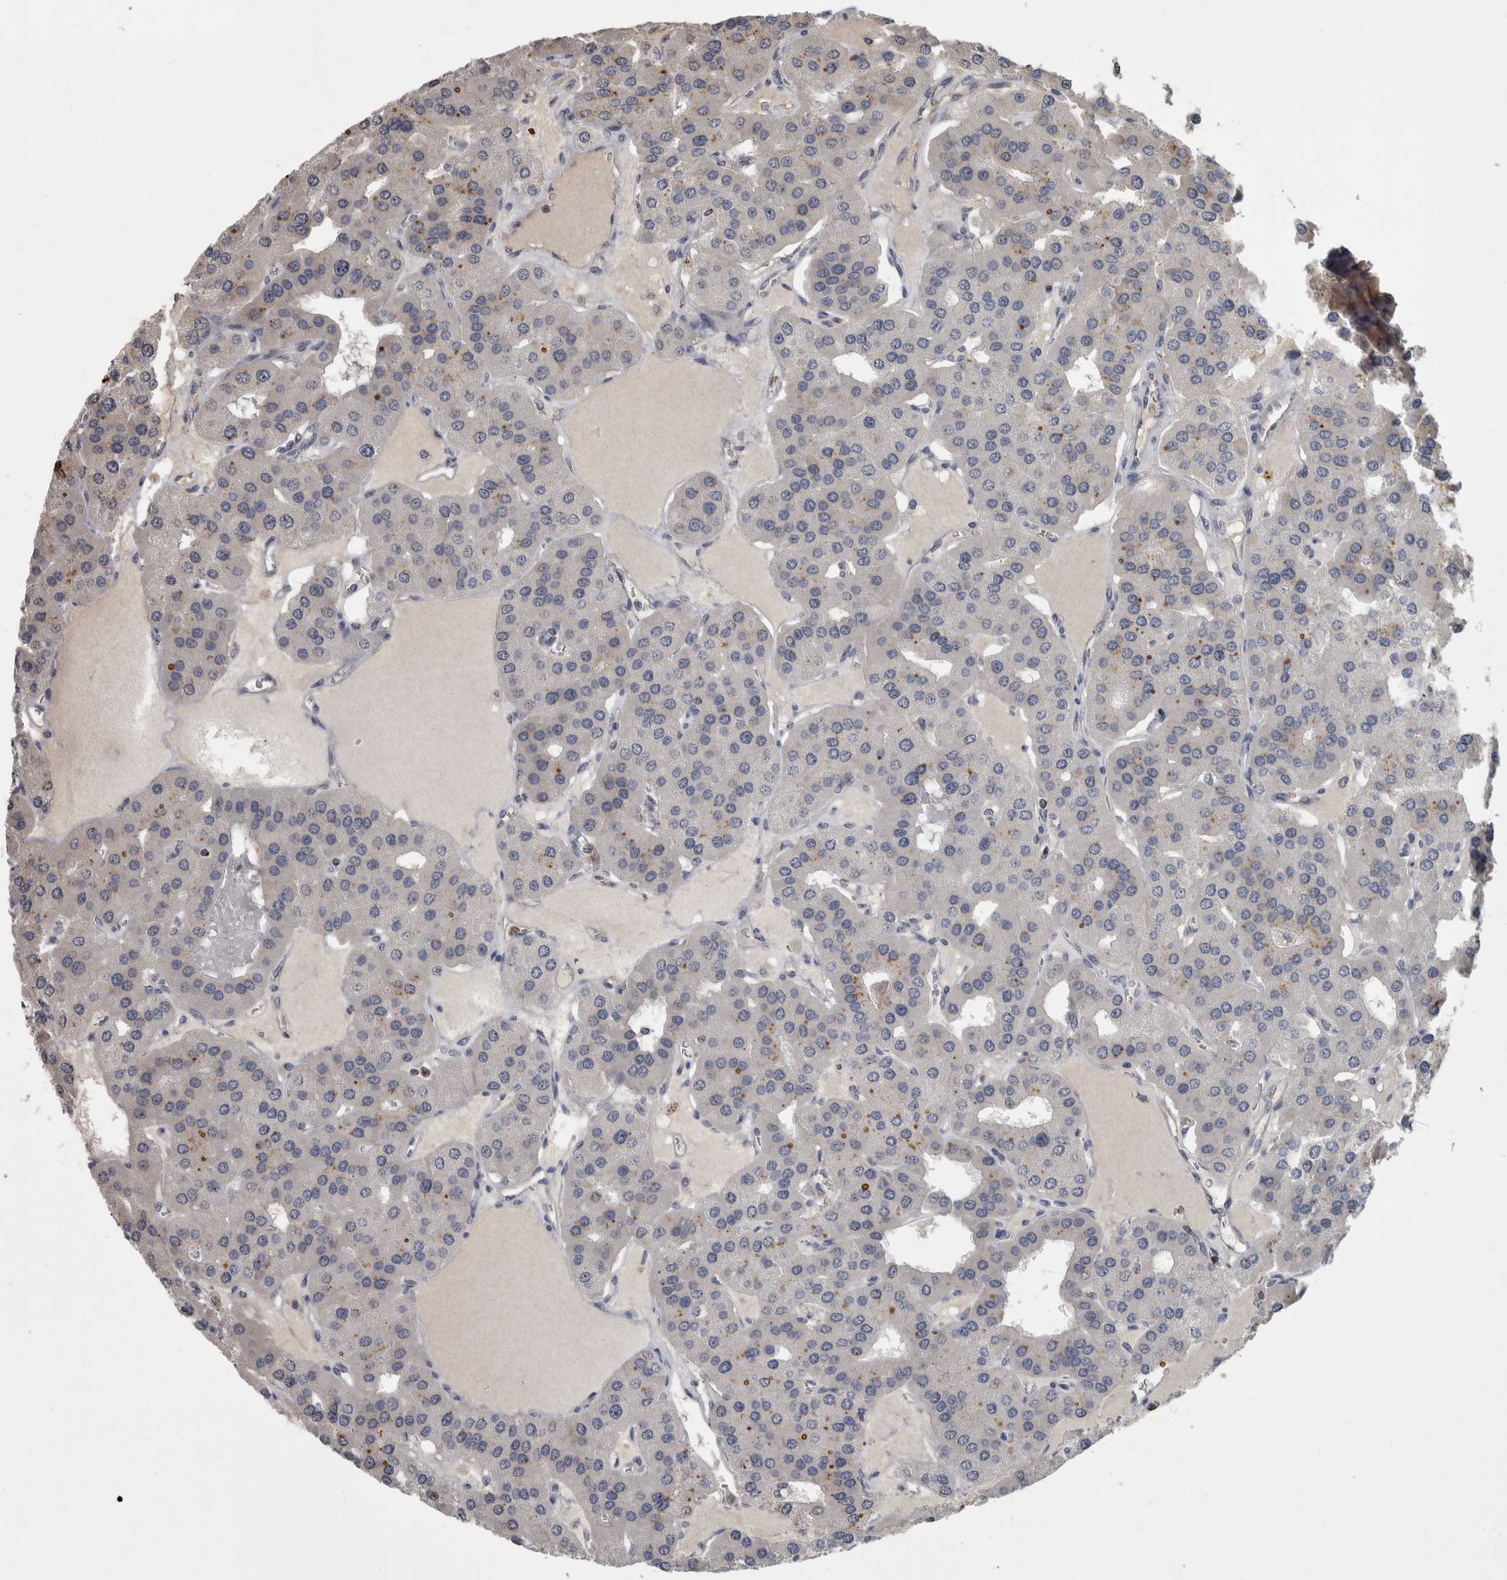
{"staining": {"intensity": "weak", "quantity": "<25%", "location": "cytoplasmic/membranous"}, "tissue": "parathyroid gland", "cell_type": "Glandular cells", "image_type": "normal", "snomed": [{"axis": "morphology", "description": "Normal tissue, NOS"}, {"axis": "morphology", "description": "Adenoma, NOS"}, {"axis": "topography", "description": "Parathyroid gland"}], "caption": "High power microscopy image of an immunohistochemistry micrograph of benign parathyroid gland, revealing no significant positivity in glandular cells. (DAB IHC with hematoxylin counter stain).", "gene": "NAAA", "patient": {"sex": "female", "age": 86}}